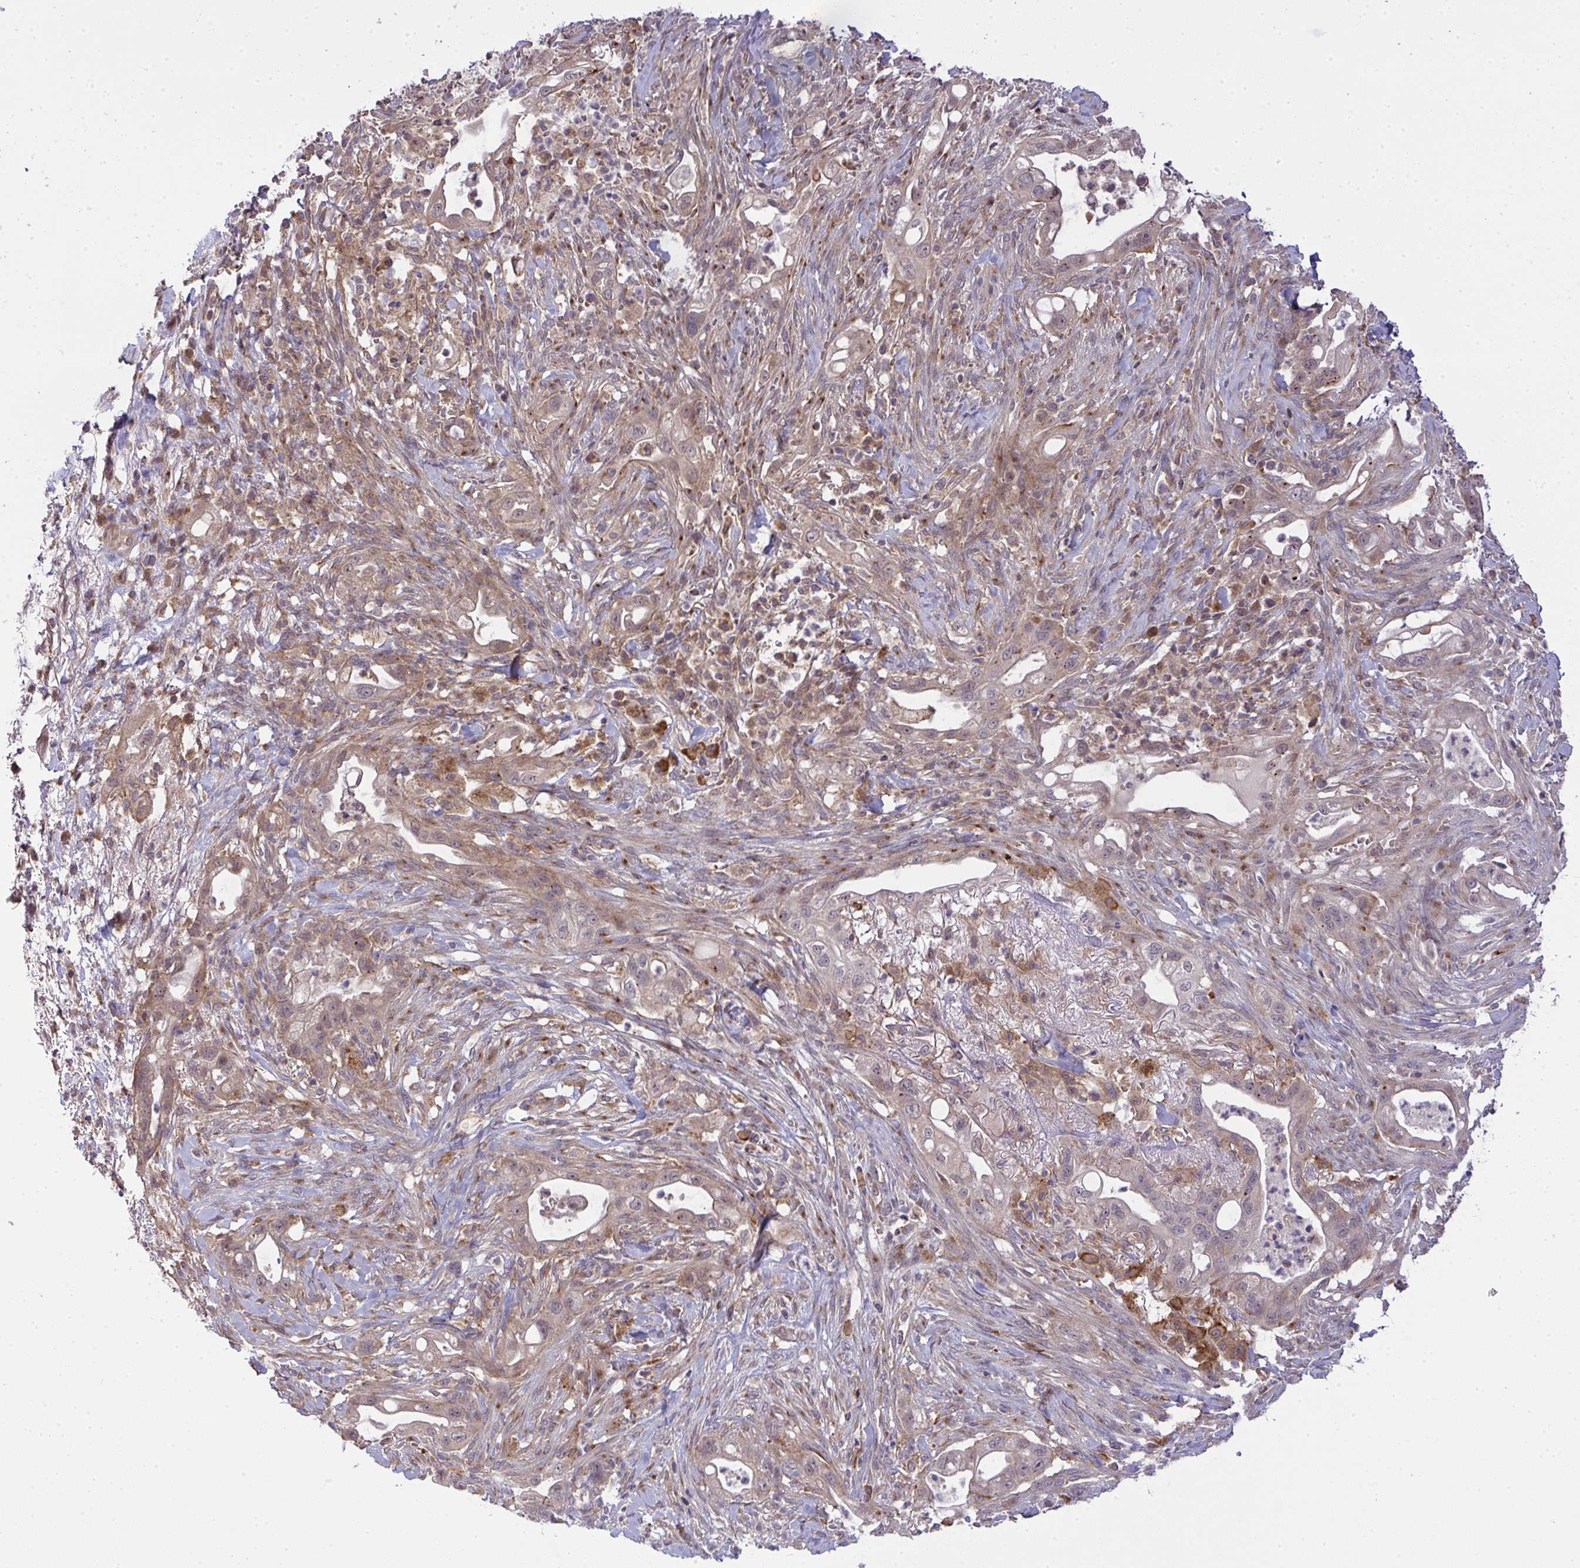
{"staining": {"intensity": "moderate", "quantity": "<25%", "location": "cytoplasmic/membranous"}, "tissue": "pancreatic cancer", "cell_type": "Tumor cells", "image_type": "cancer", "snomed": [{"axis": "morphology", "description": "Adenocarcinoma, NOS"}, {"axis": "topography", "description": "Pancreas"}], "caption": "The image shows staining of adenocarcinoma (pancreatic), revealing moderate cytoplasmic/membranous protein positivity (brown color) within tumor cells.", "gene": "SLC9A6", "patient": {"sex": "male", "age": 44}}